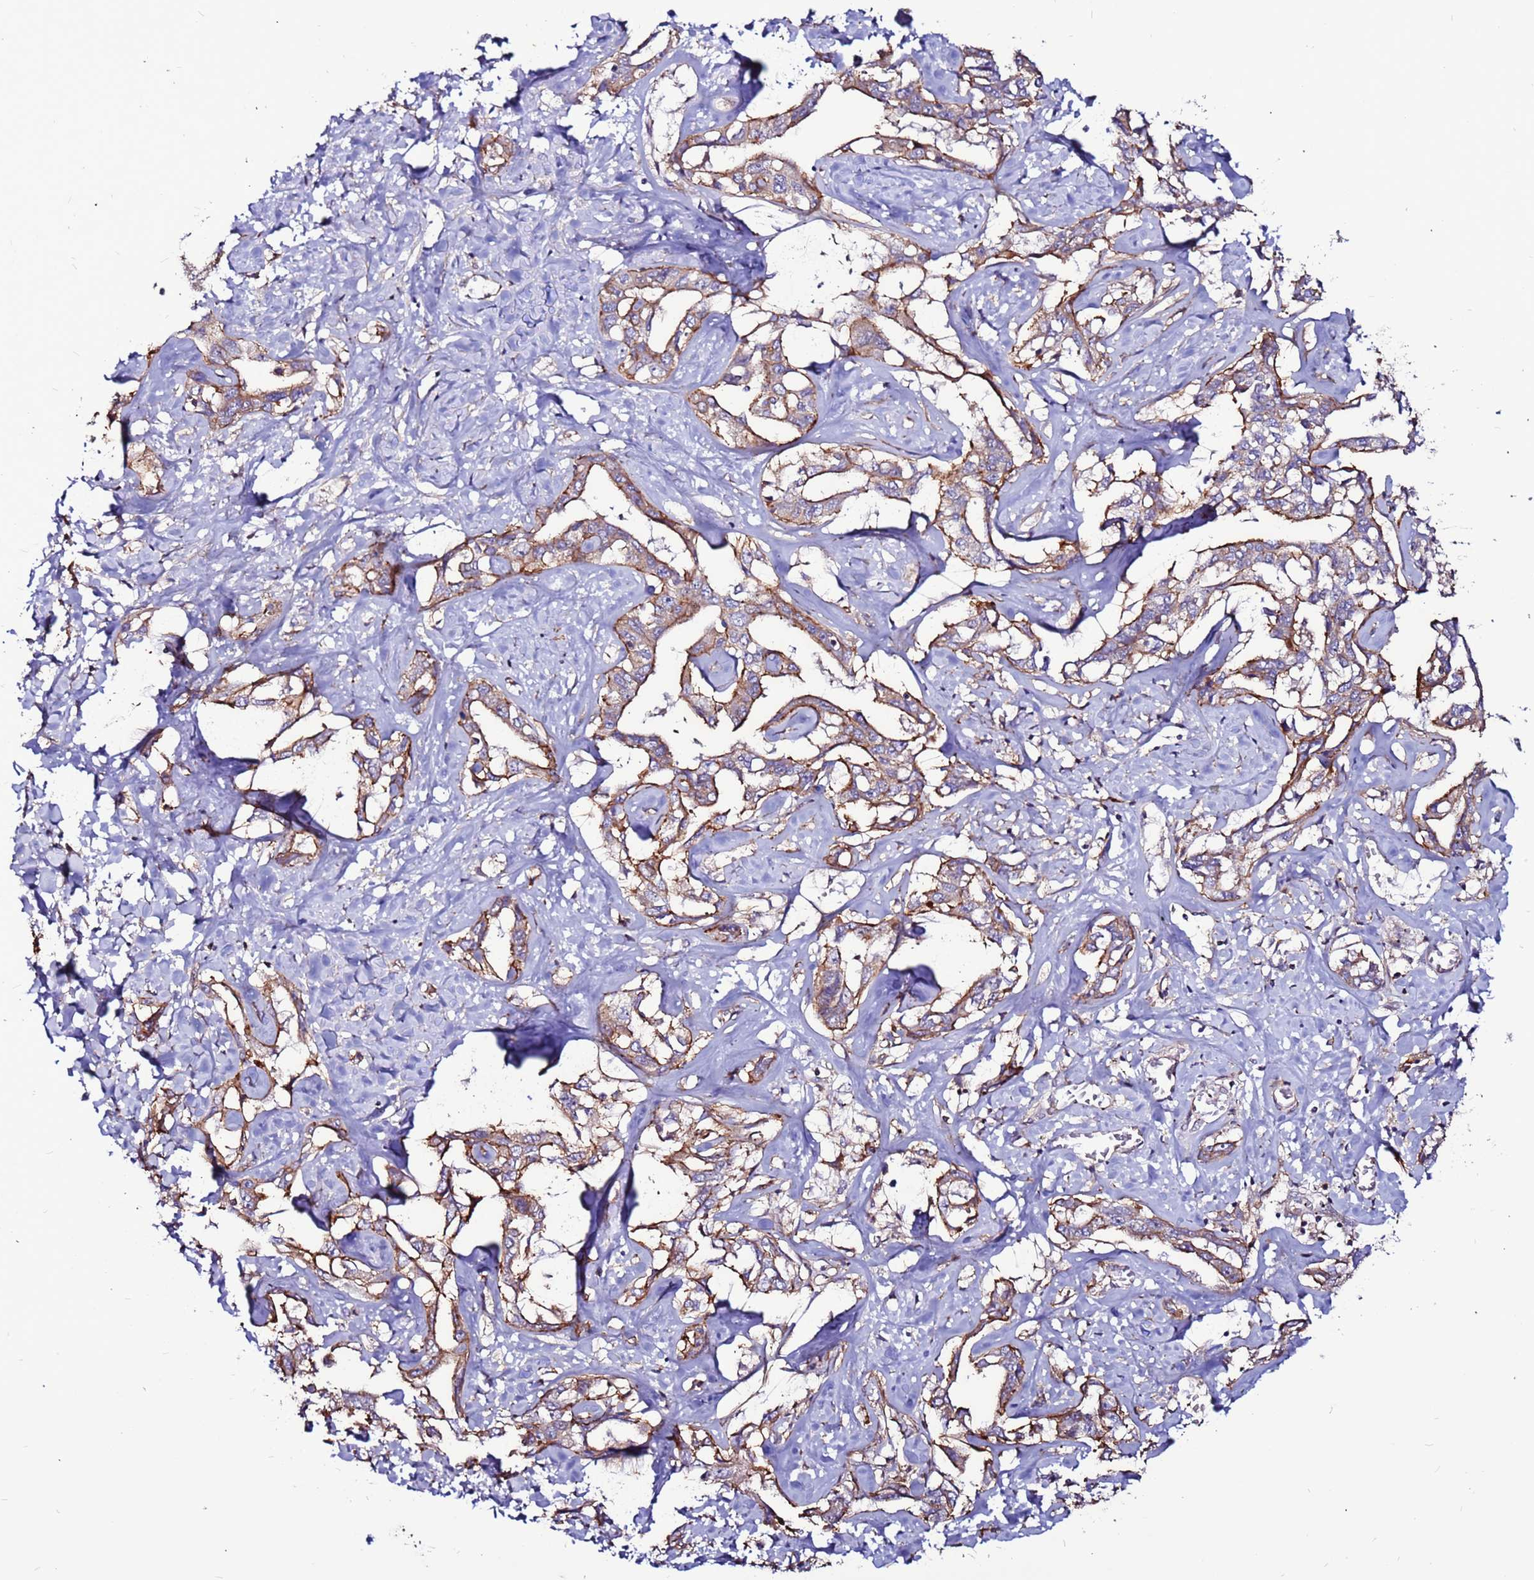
{"staining": {"intensity": "moderate", "quantity": ">75%", "location": "cytoplasmic/membranous"}, "tissue": "liver cancer", "cell_type": "Tumor cells", "image_type": "cancer", "snomed": [{"axis": "morphology", "description": "Cholangiocarcinoma"}, {"axis": "topography", "description": "Liver"}], "caption": "DAB immunohistochemical staining of liver cancer (cholangiocarcinoma) exhibits moderate cytoplasmic/membranous protein expression in about >75% of tumor cells.", "gene": "NRN1L", "patient": {"sex": "male", "age": 59}}